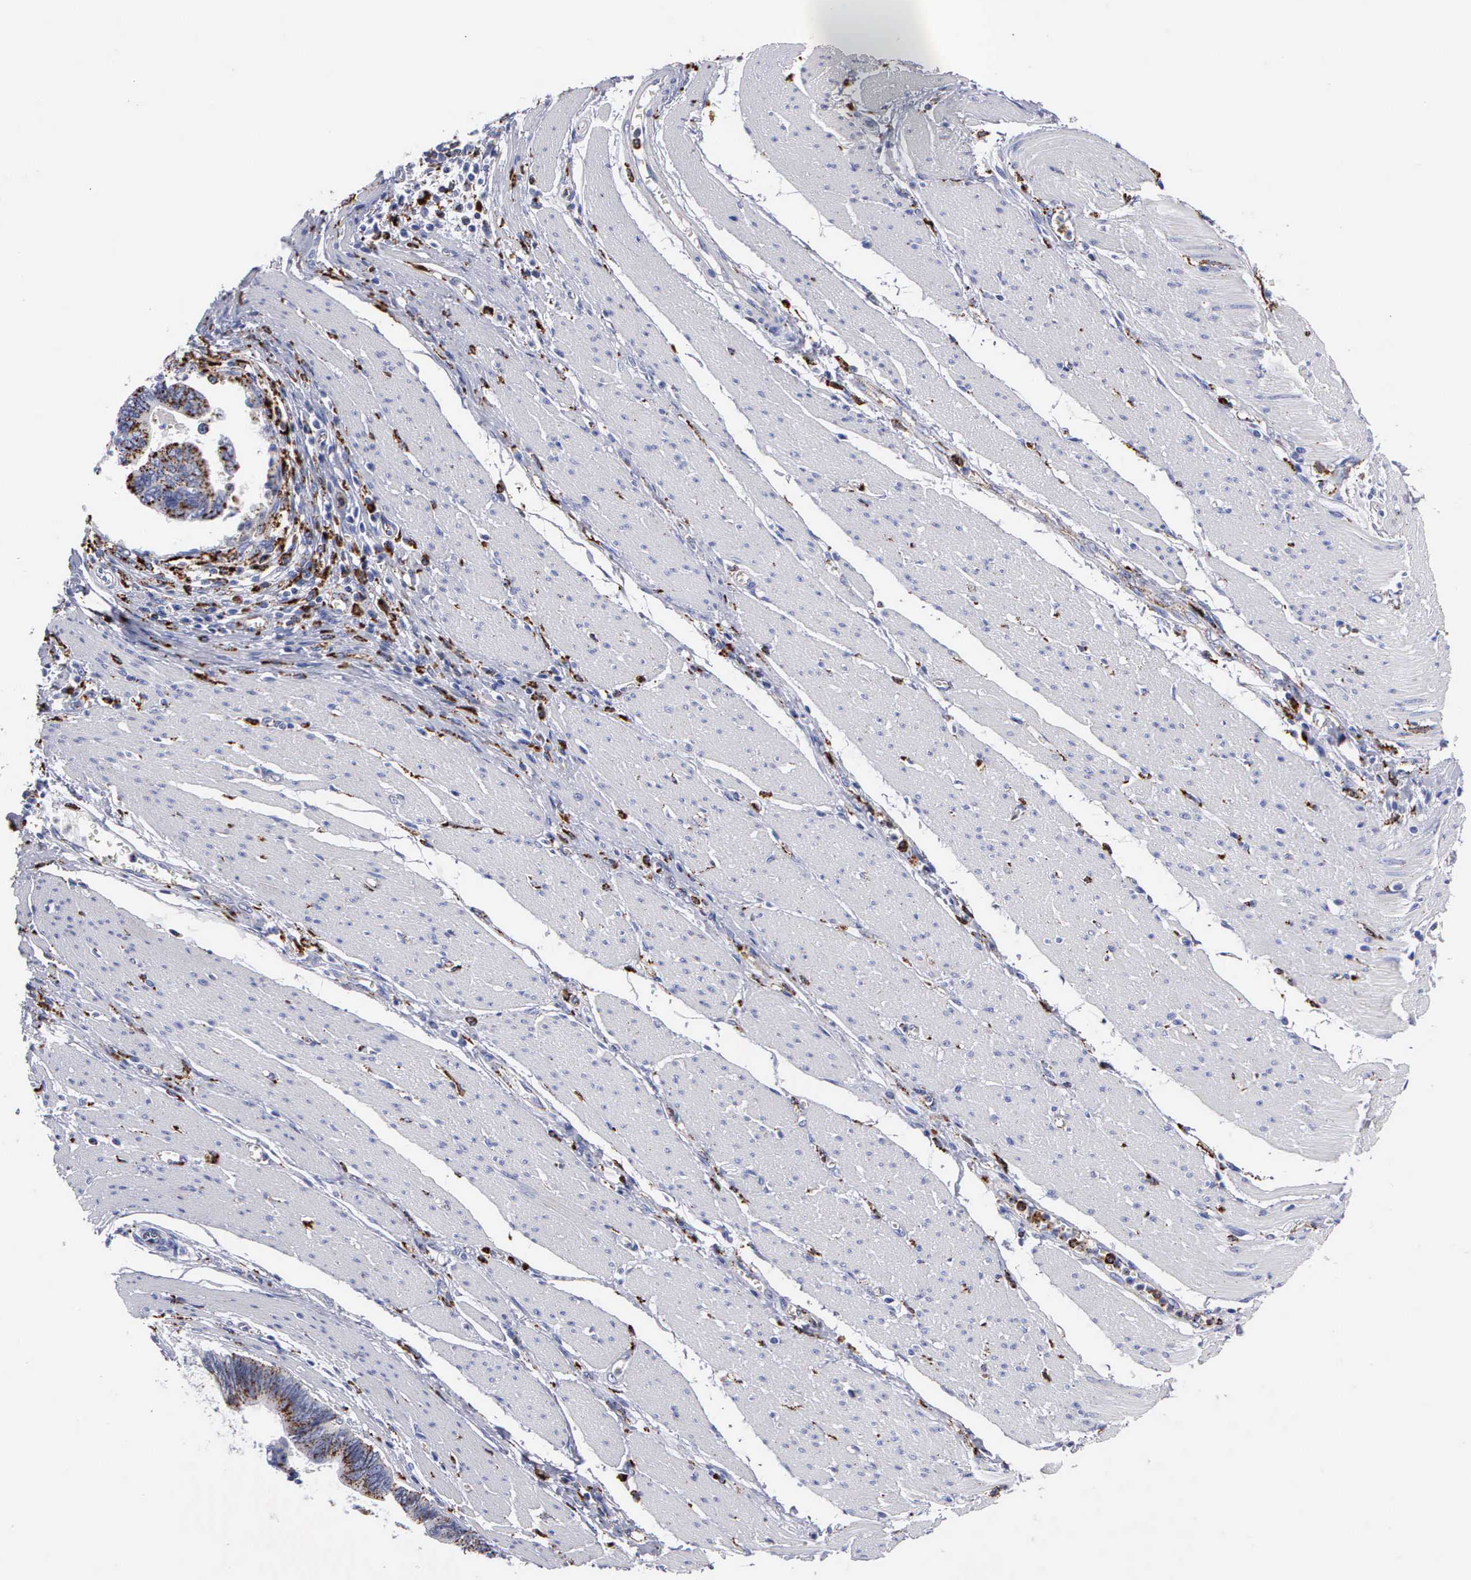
{"staining": {"intensity": "moderate", "quantity": "25%-75%", "location": "cytoplasmic/membranous"}, "tissue": "pancreatic cancer", "cell_type": "Tumor cells", "image_type": "cancer", "snomed": [{"axis": "morphology", "description": "Adenocarcinoma, NOS"}, {"axis": "topography", "description": "Pancreas"}], "caption": "DAB (3,3'-diaminobenzidine) immunohistochemical staining of human pancreatic adenocarcinoma shows moderate cytoplasmic/membranous protein staining in about 25%-75% of tumor cells.", "gene": "CTSH", "patient": {"sex": "female", "age": 70}}